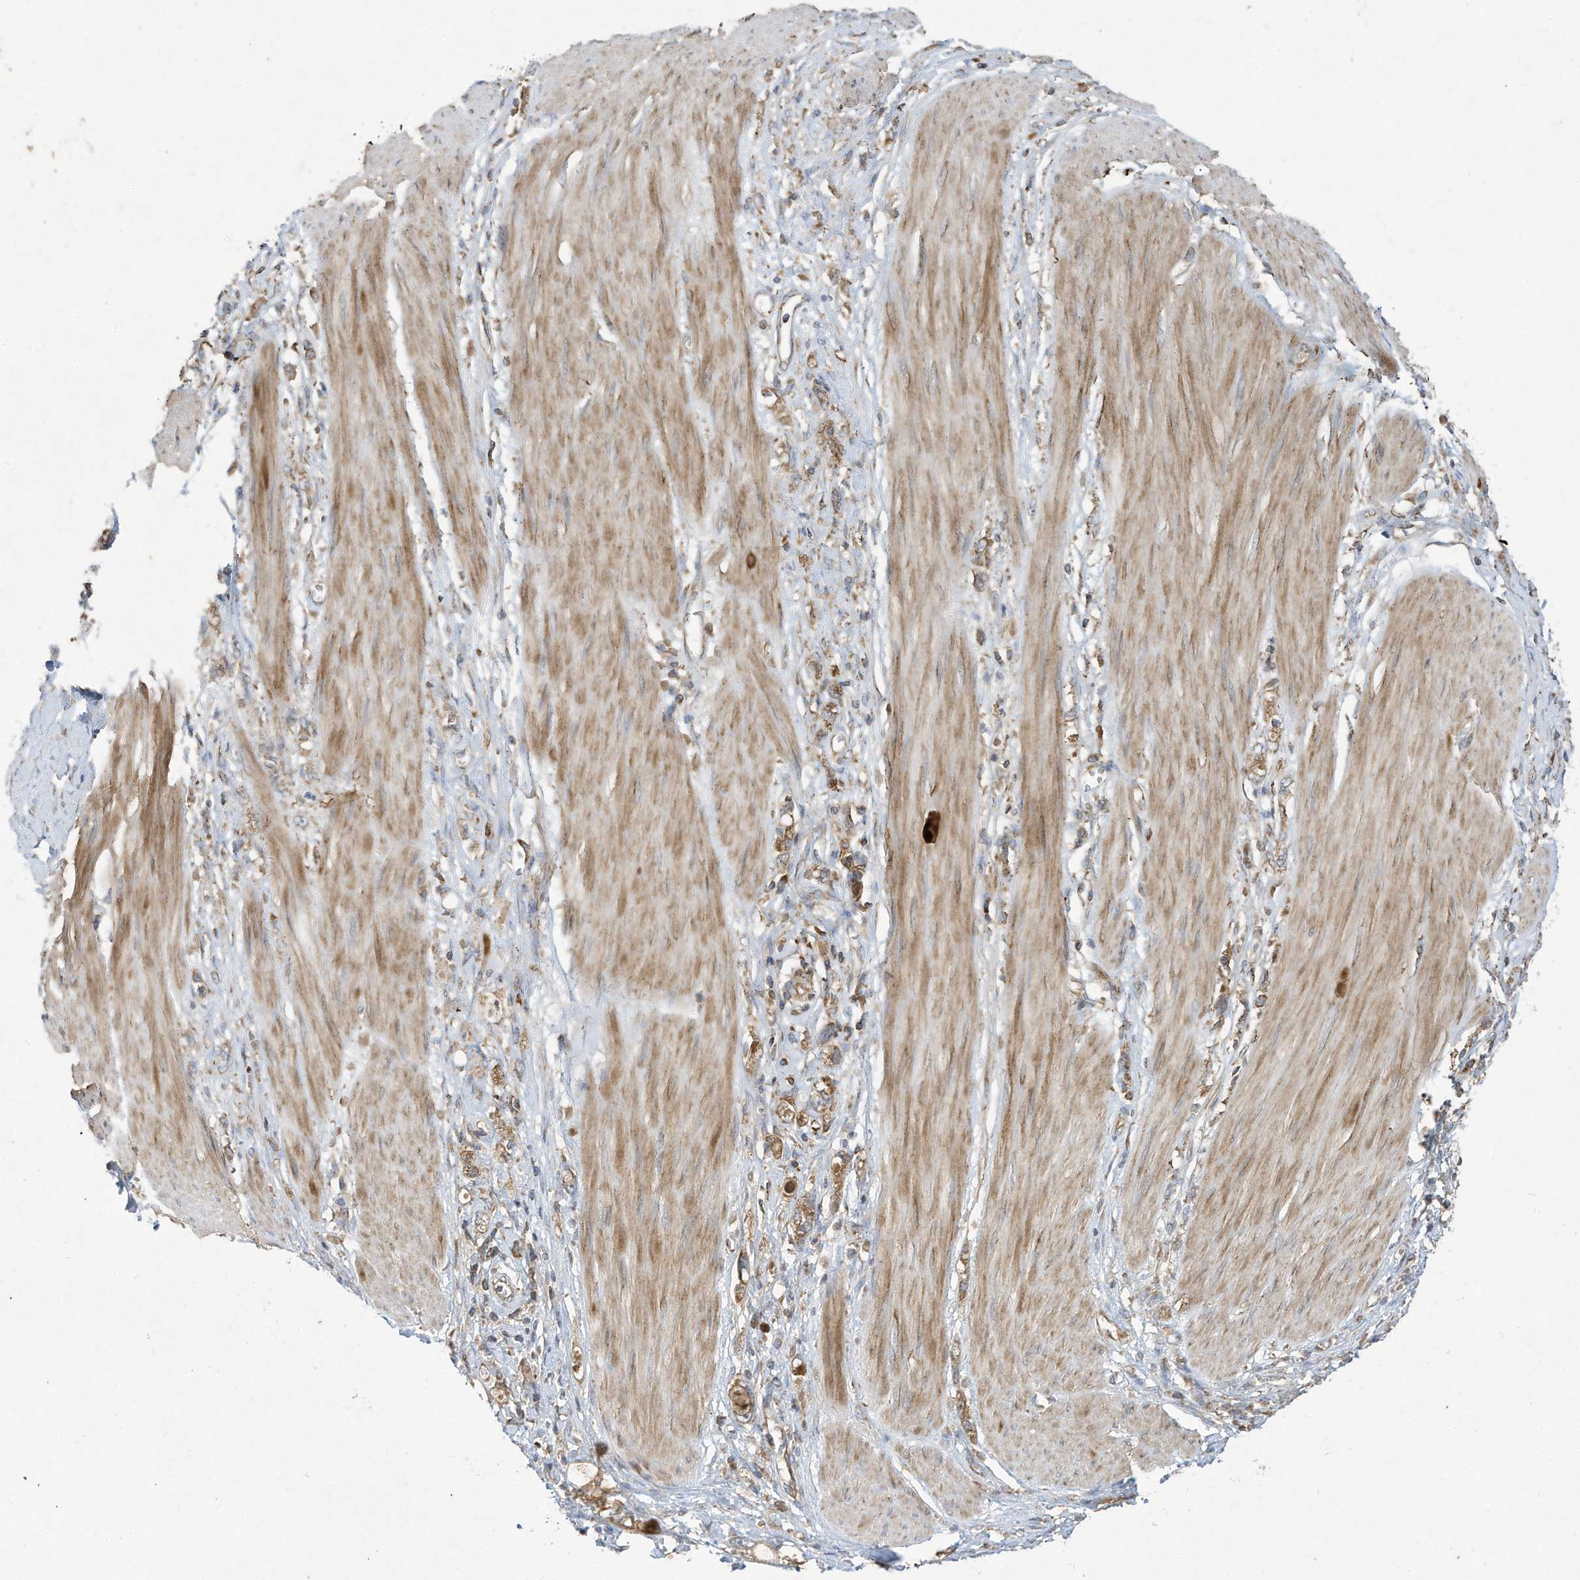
{"staining": {"intensity": "weak", "quantity": ">75%", "location": "cytoplasmic/membranous"}, "tissue": "stomach cancer", "cell_type": "Tumor cells", "image_type": "cancer", "snomed": [{"axis": "morphology", "description": "Adenocarcinoma, NOS"}, {"axis": "topography", "description": "Stomach"}], "caption": "DAB (3,3'-diaminobenzidine) immunohistochemical staining of stomach cancer displays weak cytoplasmic/membranous protein positivity in about >75% of tumor cells. (Brightfield microscopy of DAB IHC at high magnification).", "gene": "SYNJ2", "patient": {"sex": "female", "age": 76}}